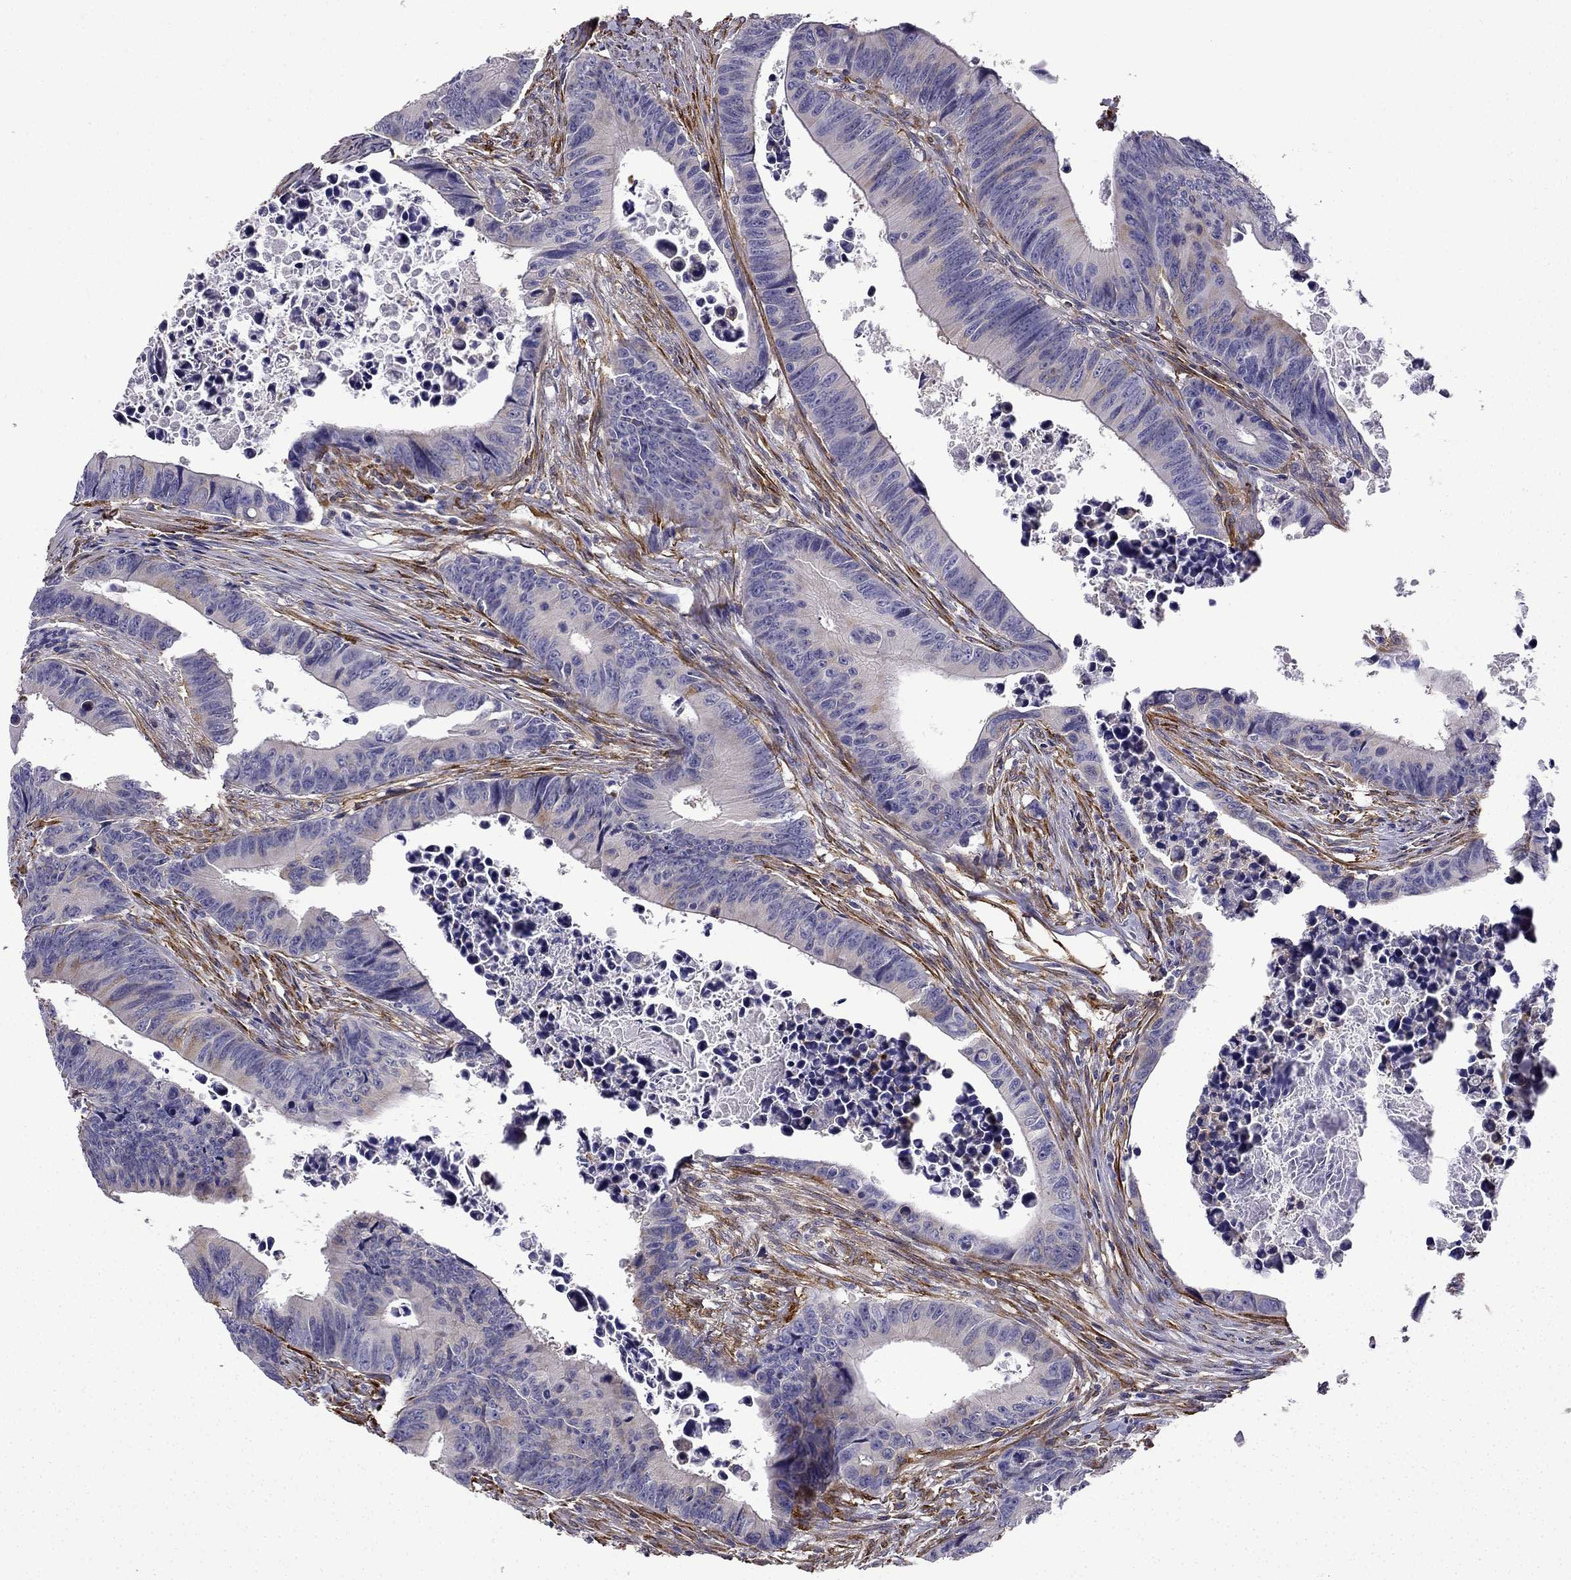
{"staining": {"intensity": "negative", "quantity": "none", "location": "none"}, "tissue": "colorectal cancer", "cell_type": "Tumor cells", "image_type": "cancer", "snomed": [{"axis": "morphology", "description": "Adenocarcinoma, NOS"}, {"axis": "topography", "description": "Colon"}], "caption": "Colorectal cancer (adenocarcinoma) was stained to show a protein in brown. There is no significant positivity in tumor cells.", "gene": "MAP4", "patient": {"sex": "female", "age": 87}}